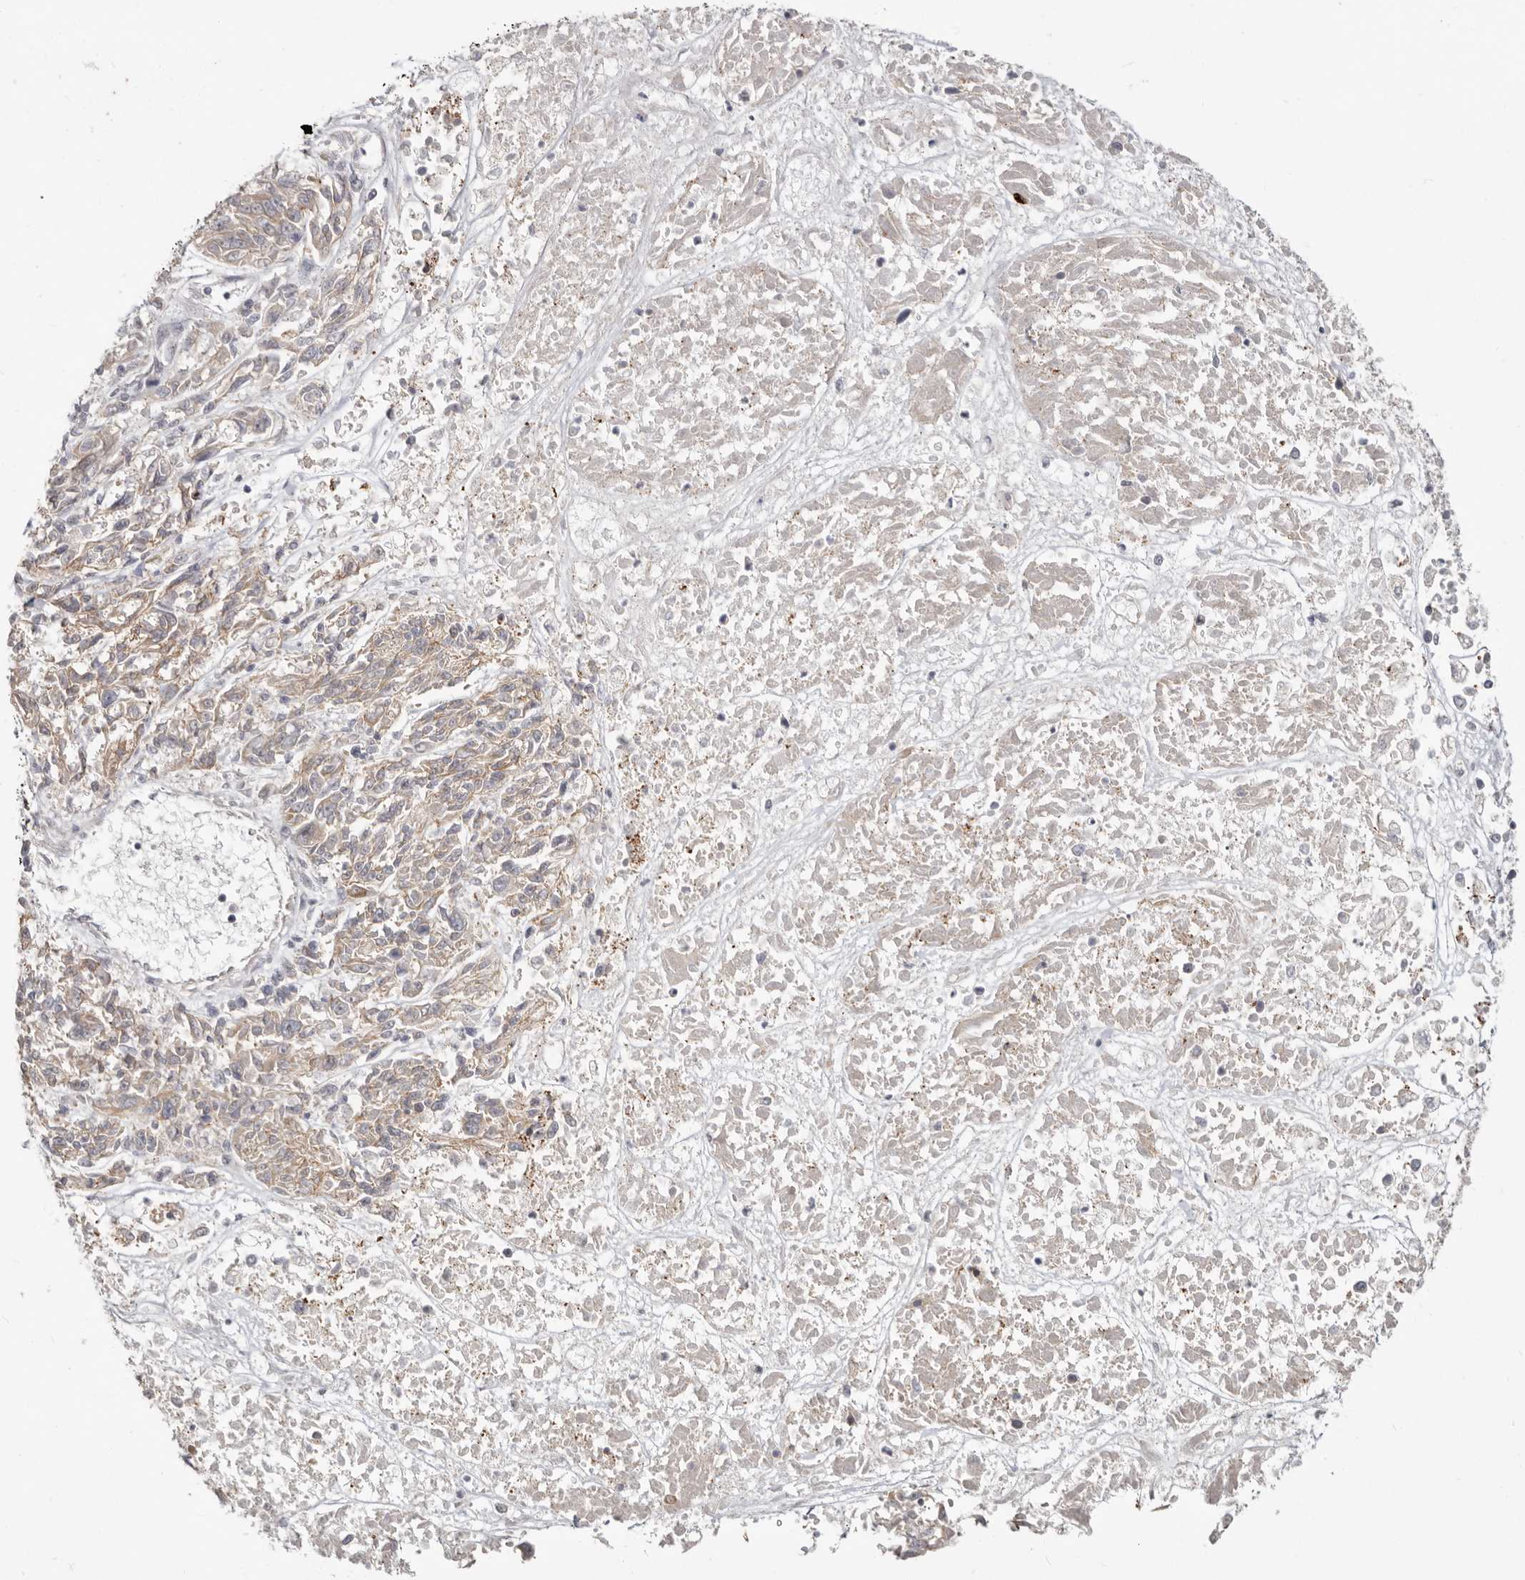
{"staining": {"intensity": "weak", "quantity": ">75%", "location": "cytoplasmic/membranous"}, "tissue": "melanoma", "cell_type": "Tumor cells", "image_type": "cancer", "snomed": [{"axis": "morphology", "description": "Malignant melanoma, NOS"}, {"axis": "topography", "description": "Skin"}], "caption": "This histopathology image shows IHC staining of human melanoma, with low weak cytoplasmic/membranous staining in about >75% of tumor cells.", "gene": "SZT2", "patient": {"sex": "male", "age": 53}}